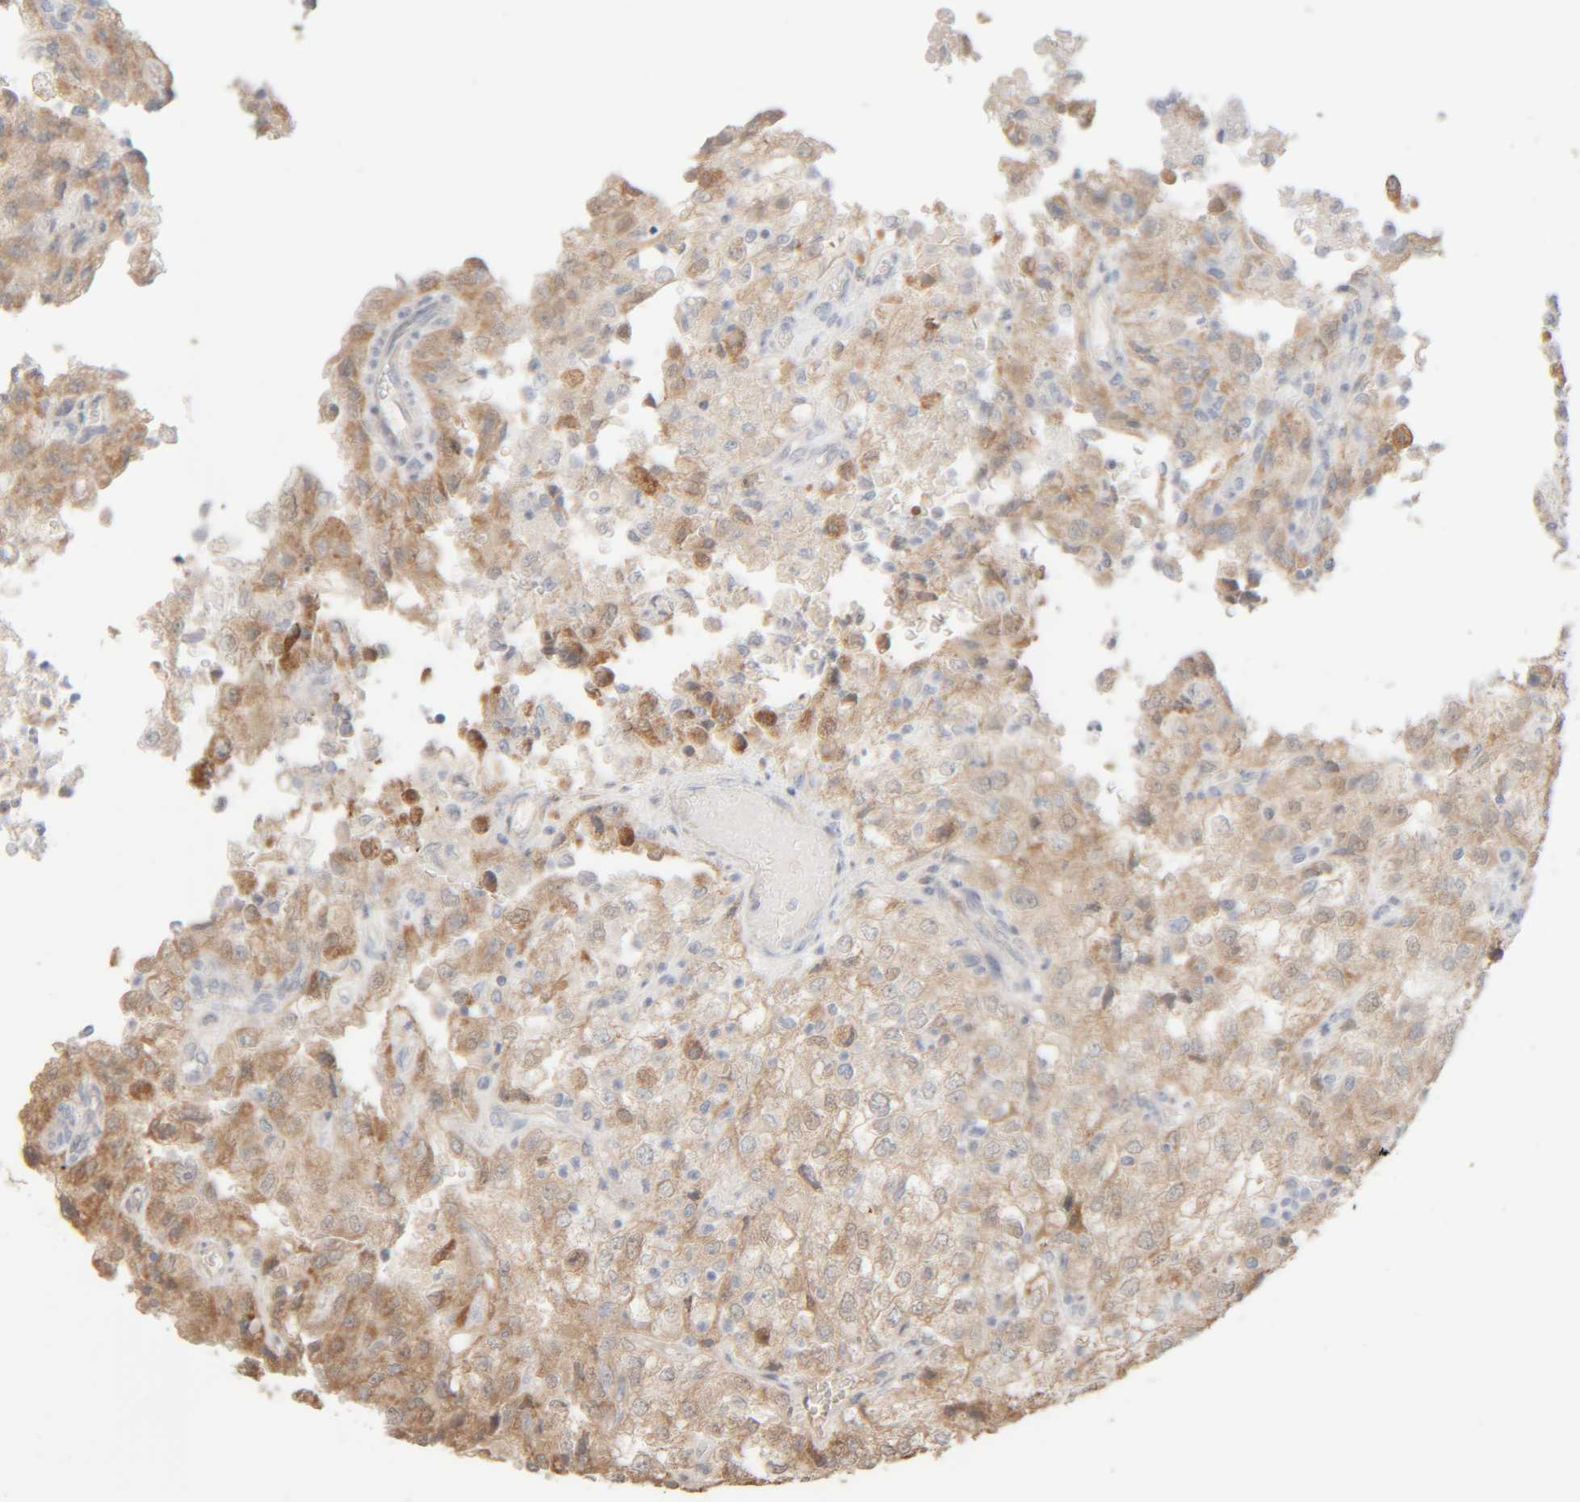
{"staining": {"intensity": "moderate", "quantity": "25%-75%", "location": "cytoplasmic/membranous"}, "tissue": "renal cancer", "cell_type": "Tumor cells", "image_type": "cancer", "snomed": [{"axis": "morphology", "description": "Adenocarcinoma, NOS"}, {"axis": "topography", "description": "Kidney"}], "caption": "A brown stain shows moderate cytoplasmic/membranous positivity of a protein in human adenocarcinoma (renal) tumor cells.", "gene": "RIDA", "patient": {"sex": "female", "age": 54}}